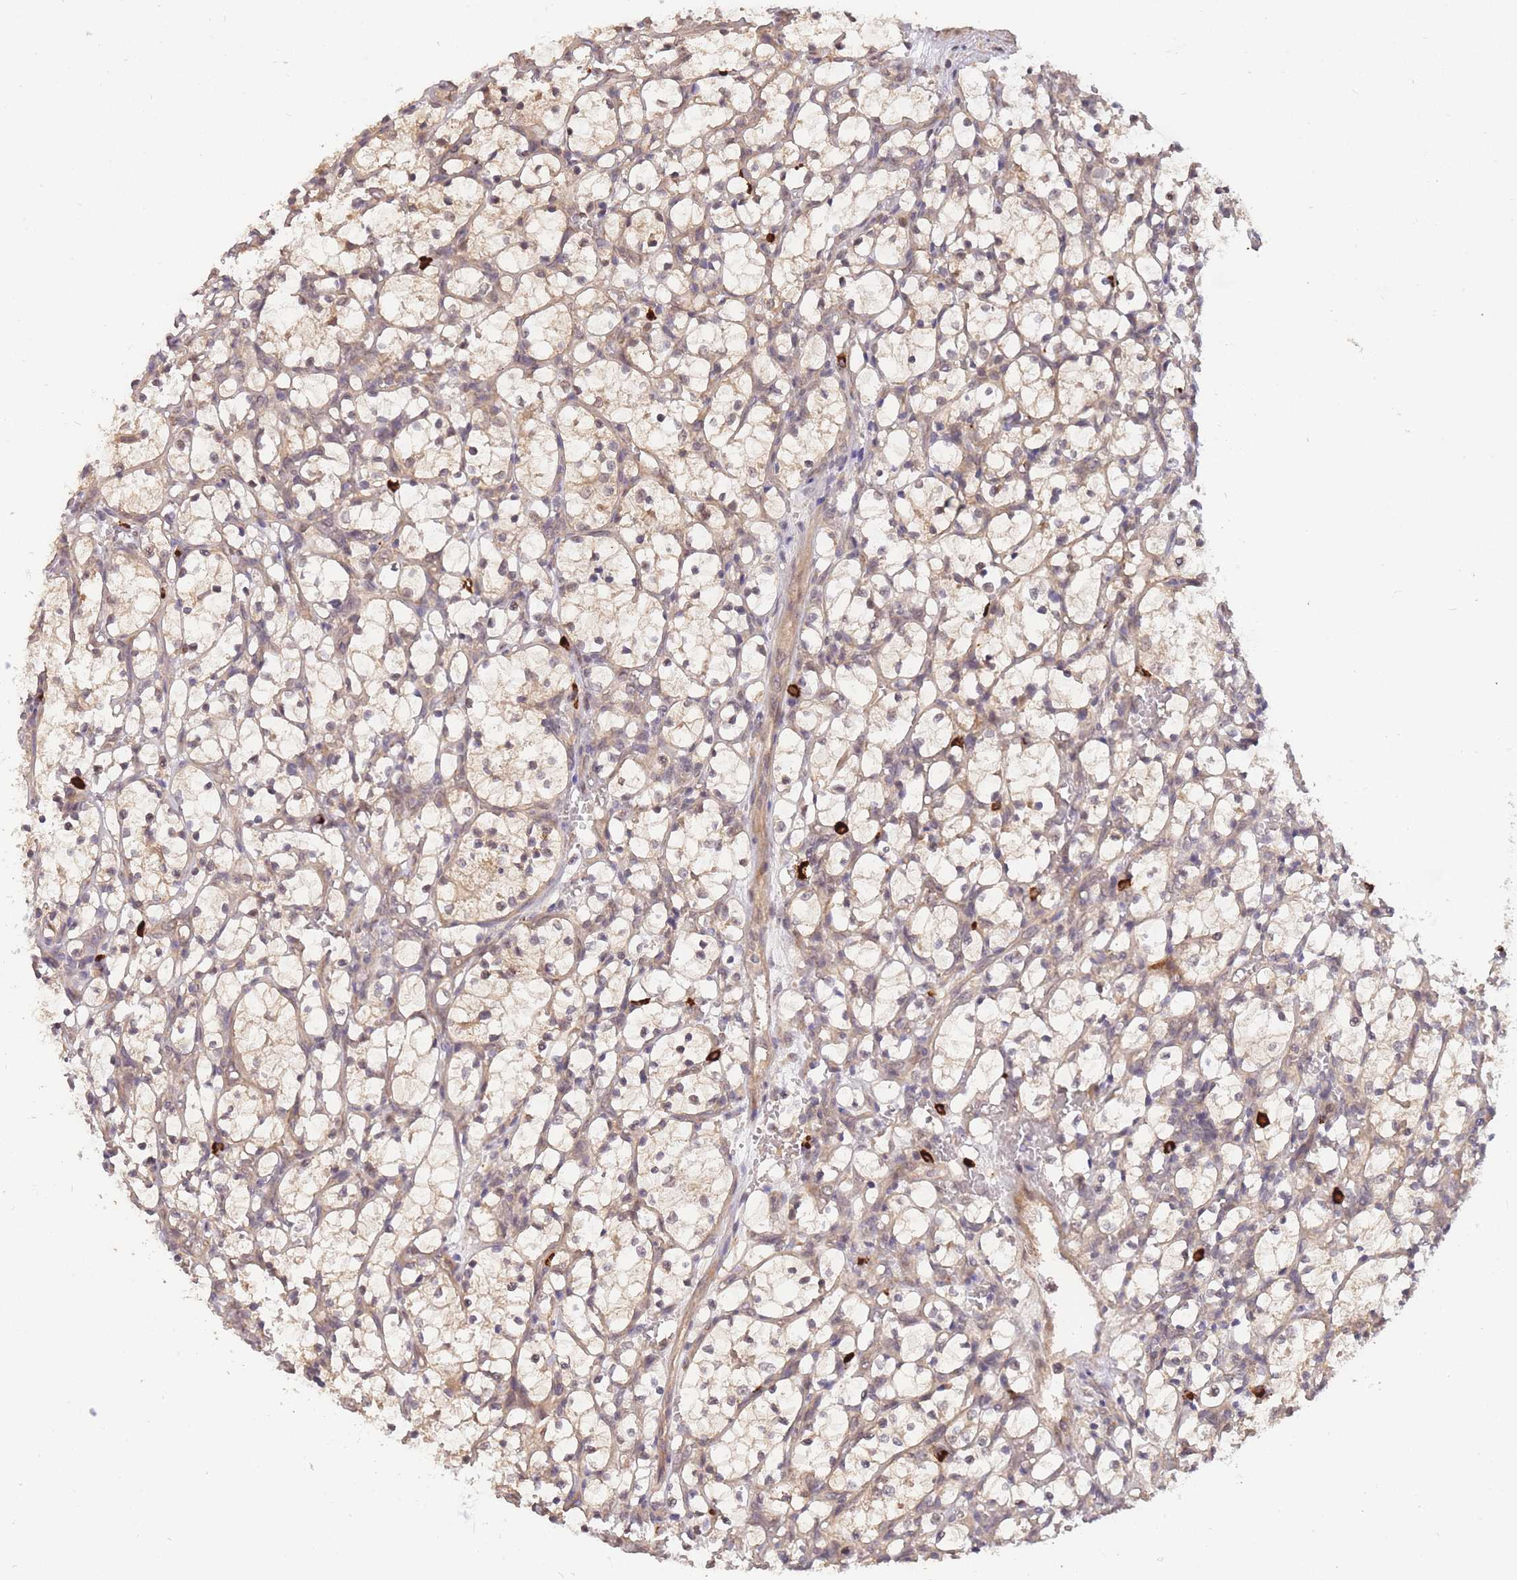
{"staining": {"intensity": "weak", "quantity": "<25%", "location": "nuclear"}, "tissue": "renal cancer", "cell_type": "Tumor cells", "image_type": "cancer", "snomed": [{"axis": "morphology", "description": "Adenocarcinoma, NOS"}, {"axis": "topography", "description": "Kidney"}], "caption": "Renal cancer (adenocarcinoma) was stained to show a protein in brown. There is no significant expression in tumor cells.", "gene": "SMC6", "patient": {"sex": "female", "age": 69}}